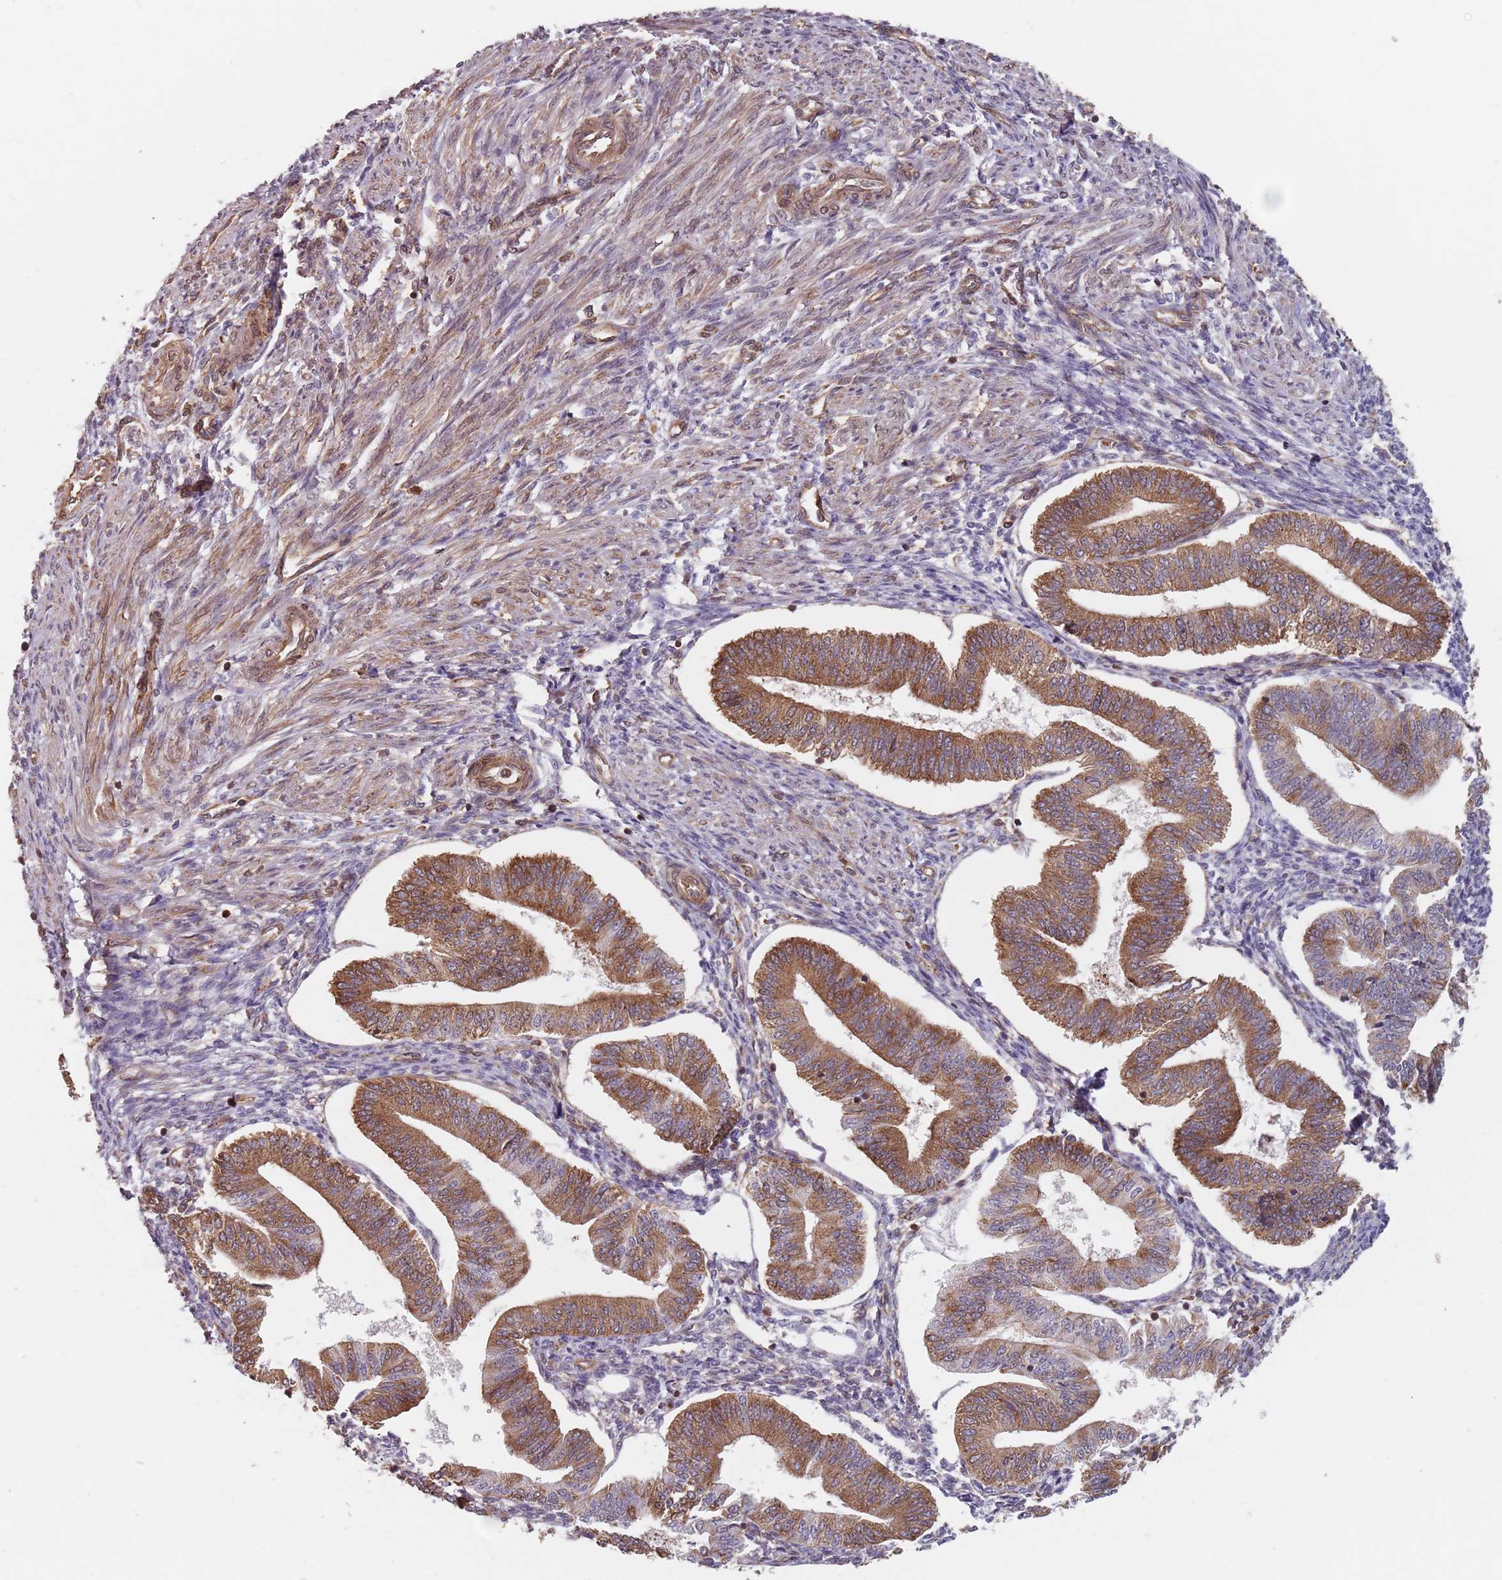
{"staining": {"intensity": "moderate", "quantity": "25%-75%", "location": "cytoplasmic/membranous"}, "tissue": "endometrium", "cell_type": "Cells in endometrial stroma", "image_type": "normal", "snomed": [{"axis": "morphology", "description": "Normal tissue, NOS"}, {"axis": "topography", "description": "Endometrium"}], "caption": "Human endometrium stained with a brown dye reveals moderate cytoplasmic/membranous positive expression in approximately 25%-75% of cells in endometrial stroma.", "gene": "NOTCH3", "patient": {"sex": "female", "age": 34}}